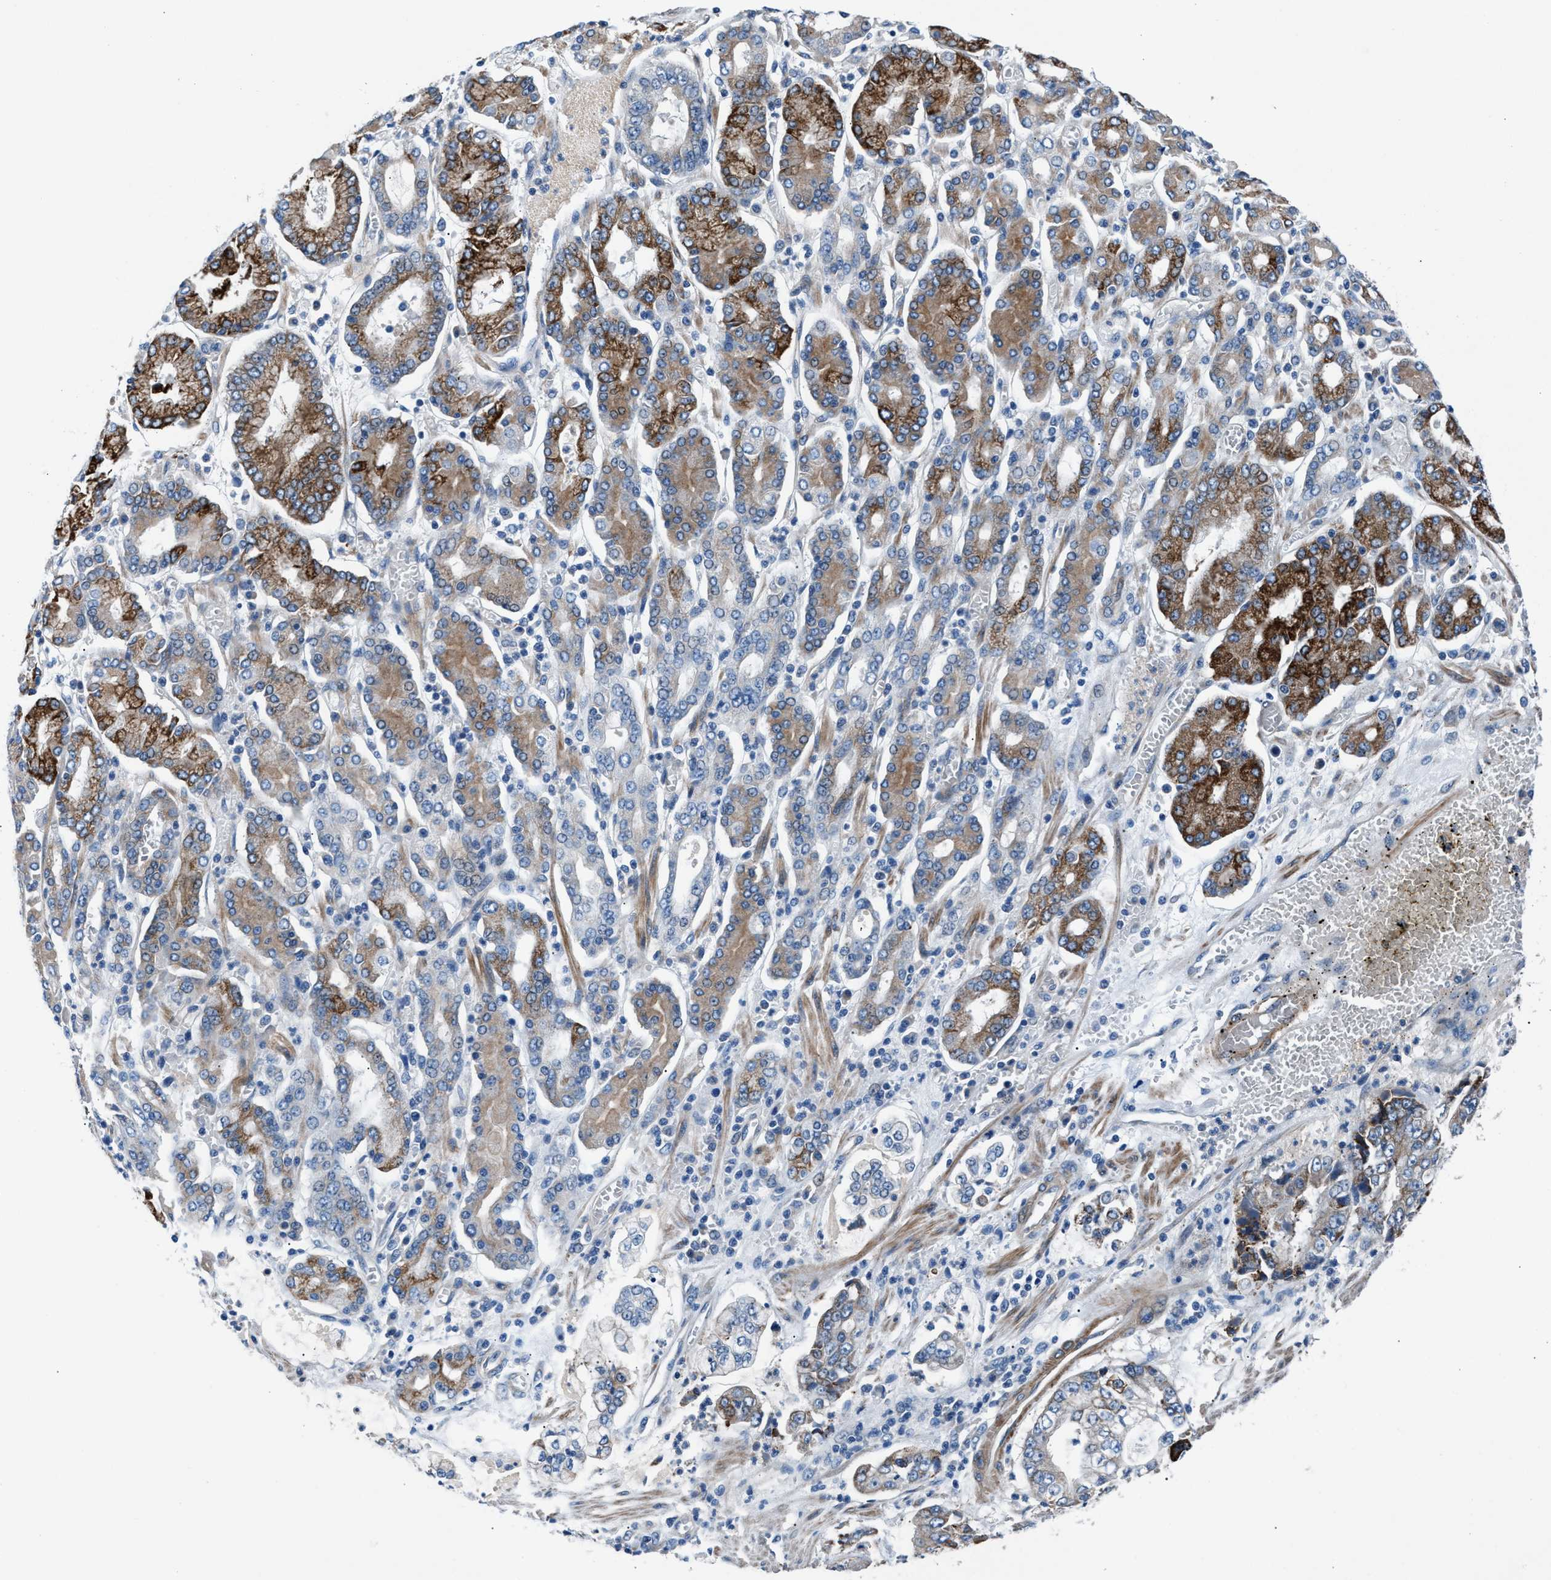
{"staining": {"intensity": "strong", "quantity": "25%-75%", "location": "cytoplasmic/membranous"}, "tissue": "stomach cancer", "cell_type": "Tumor cells", "image_type": "cancer", "snomed": [{"axis": "morphology", "description": "Adenocarcinoma, NOS"}, {"axis": "topography", "description": "Stomach"}], "caption": "High-magnification brightfield microscopy of stomach cancer (adenocarcinoma) stained with DAB (brown) and counterstained with hematoxylin (blue). tumor cells exhibit strong cytoplasmic/membranous expression is seen in about25%-75% of cells.", "gene": "CDRT4", "patient": {"sex": "male", "age": 76}}